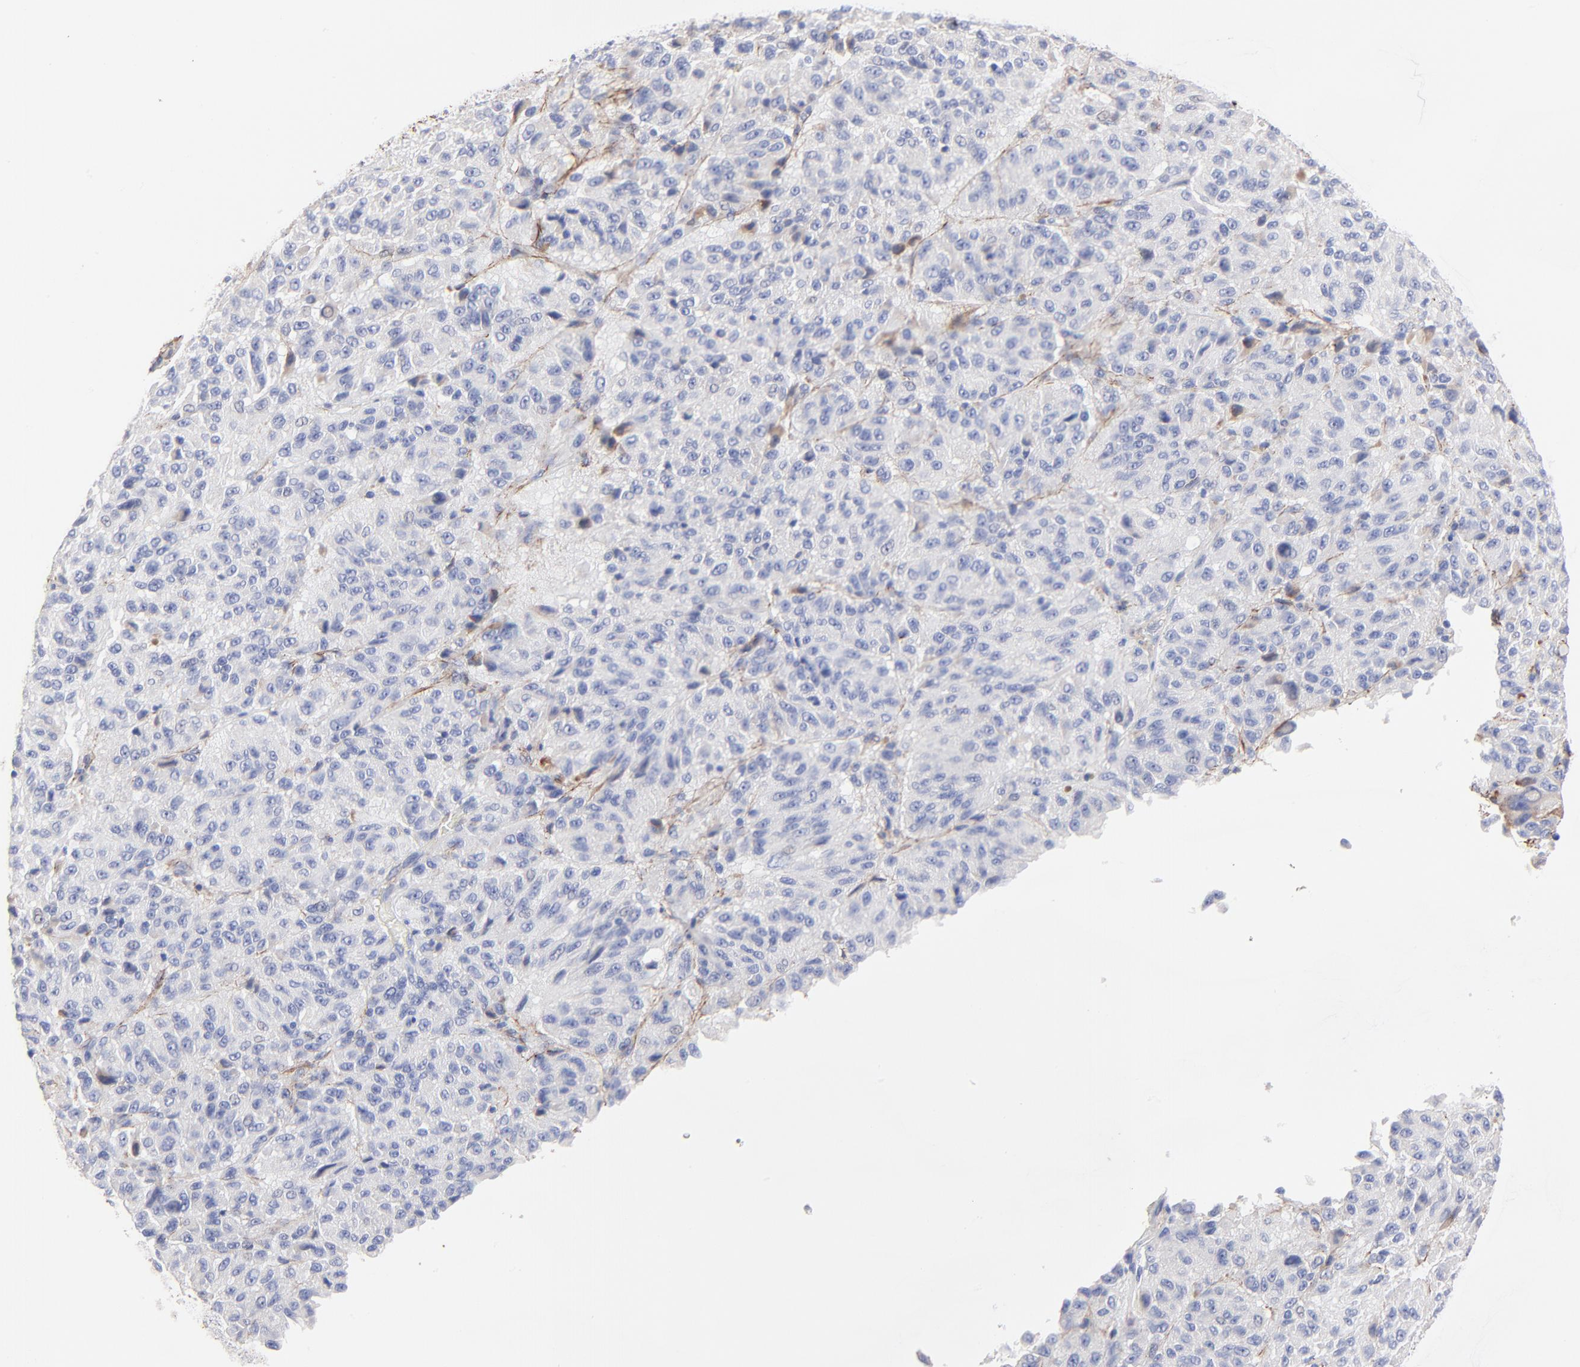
{"staining": {"intensity": "negative", "quantity": "none", "location": "none"}, "tissue": "melanoma", "cell_type": "Tumor cells", "image_type": "cancer", "snomed": [{"axis": "morphology", "description": "Malignant melanoma, Metastatic site"}, {"axis": "topography", "description": "Lung"}], "caption": "This is an immunohistochemistry (IHC) histopathology image of malignant melanoma (metastatic site). There is no positivity in tumor cells.", "gene": "FBLN2", "patient": {"sex": "male", "age": 64}}